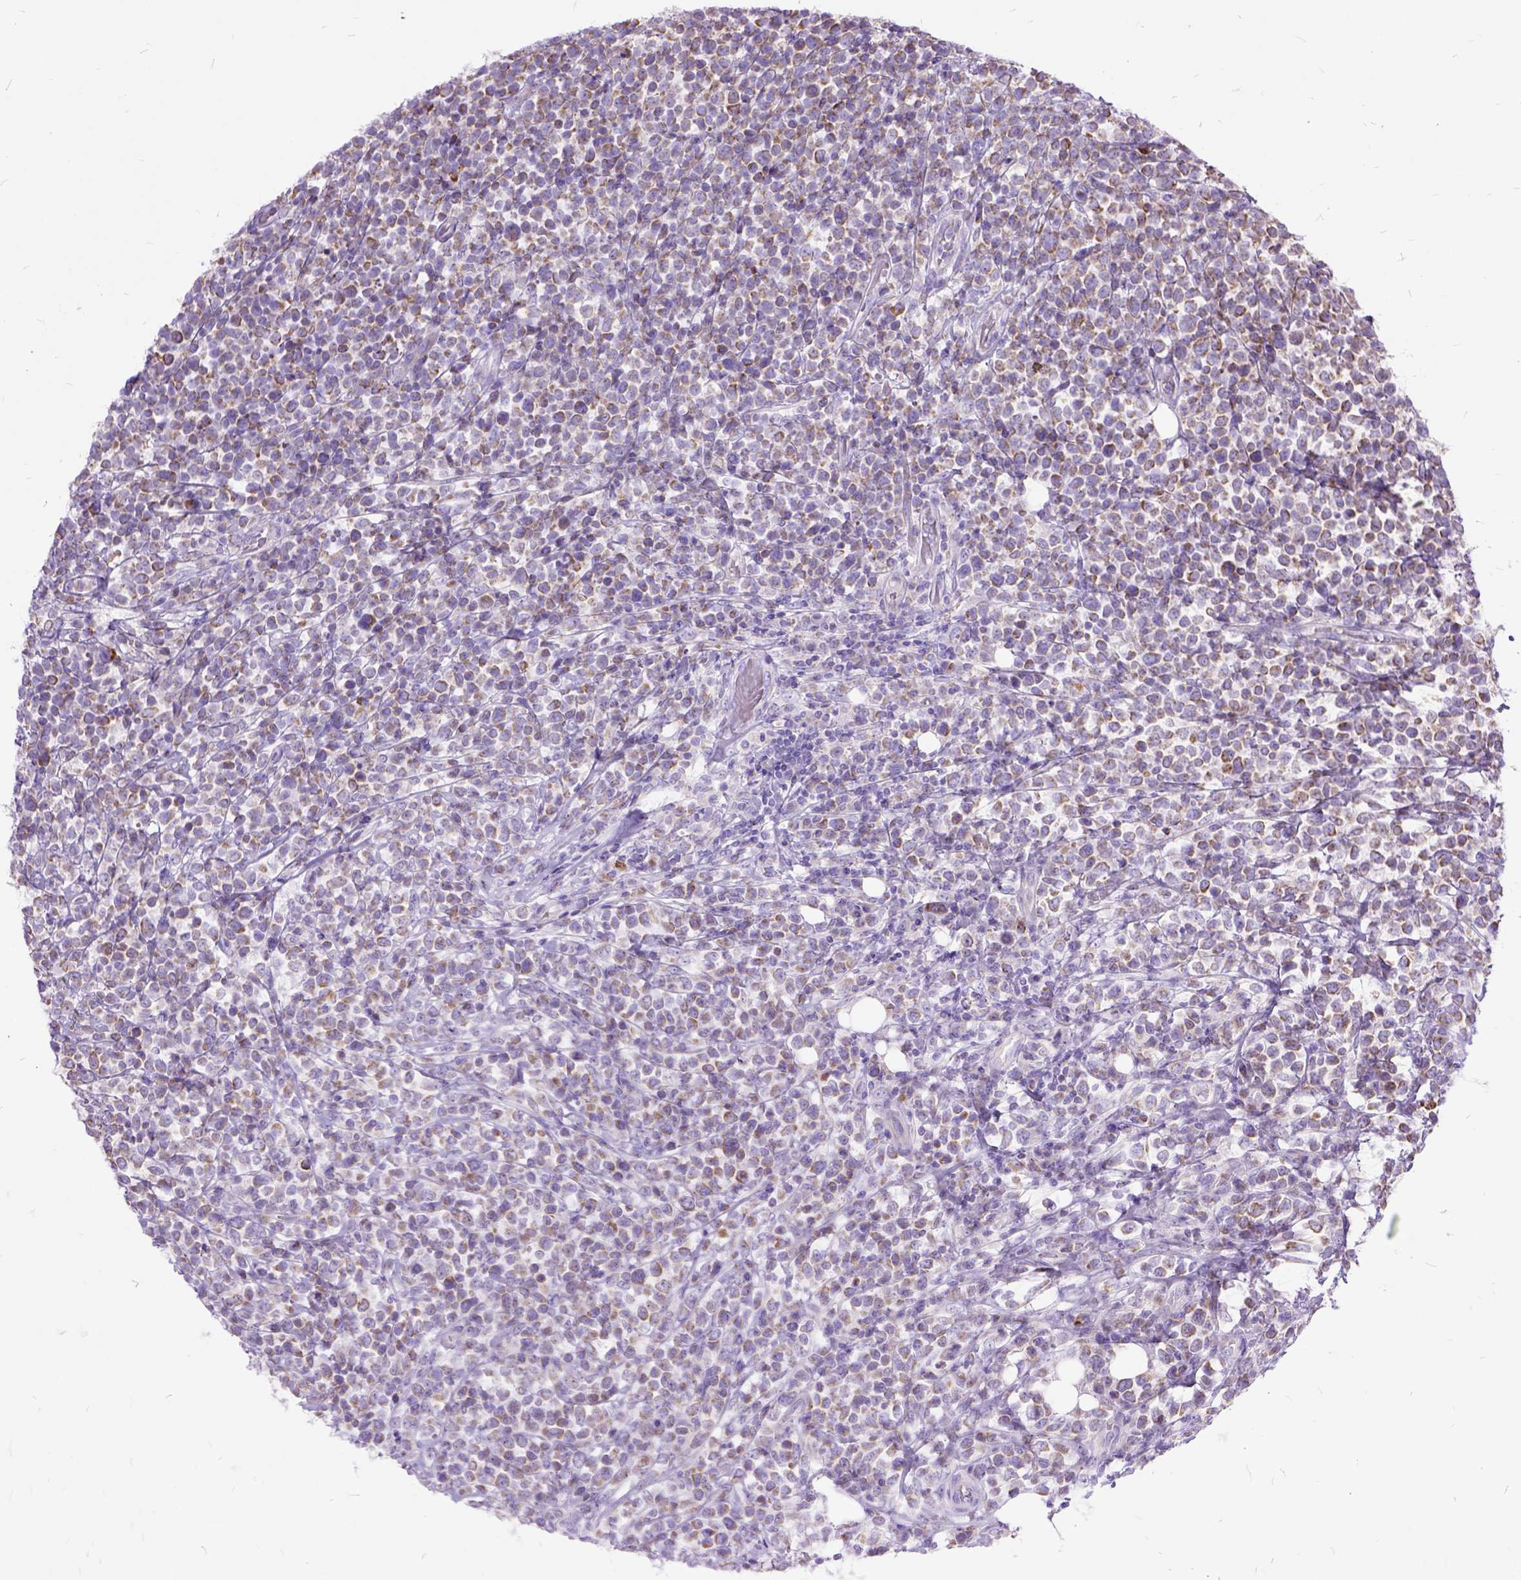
{"staining": {"intensity": "negative", "quantity": "none", "location": "none"}, "tissue": "lymphoma", "cell_type": "Tumor cells", "image_type": "cancer", "snomed": [{"axis": "morphology", "description": "Malignant lymphoma, non-Hodgkin's type, High grade"}, {"axis": "topography", "description": "Soft tissue"}], "caption": "Immunohistochemistry of human lymphoma shows no expression in tumor cells.", "gene": "CTAG2", "patient": {"sex": "female", "age": 56}}